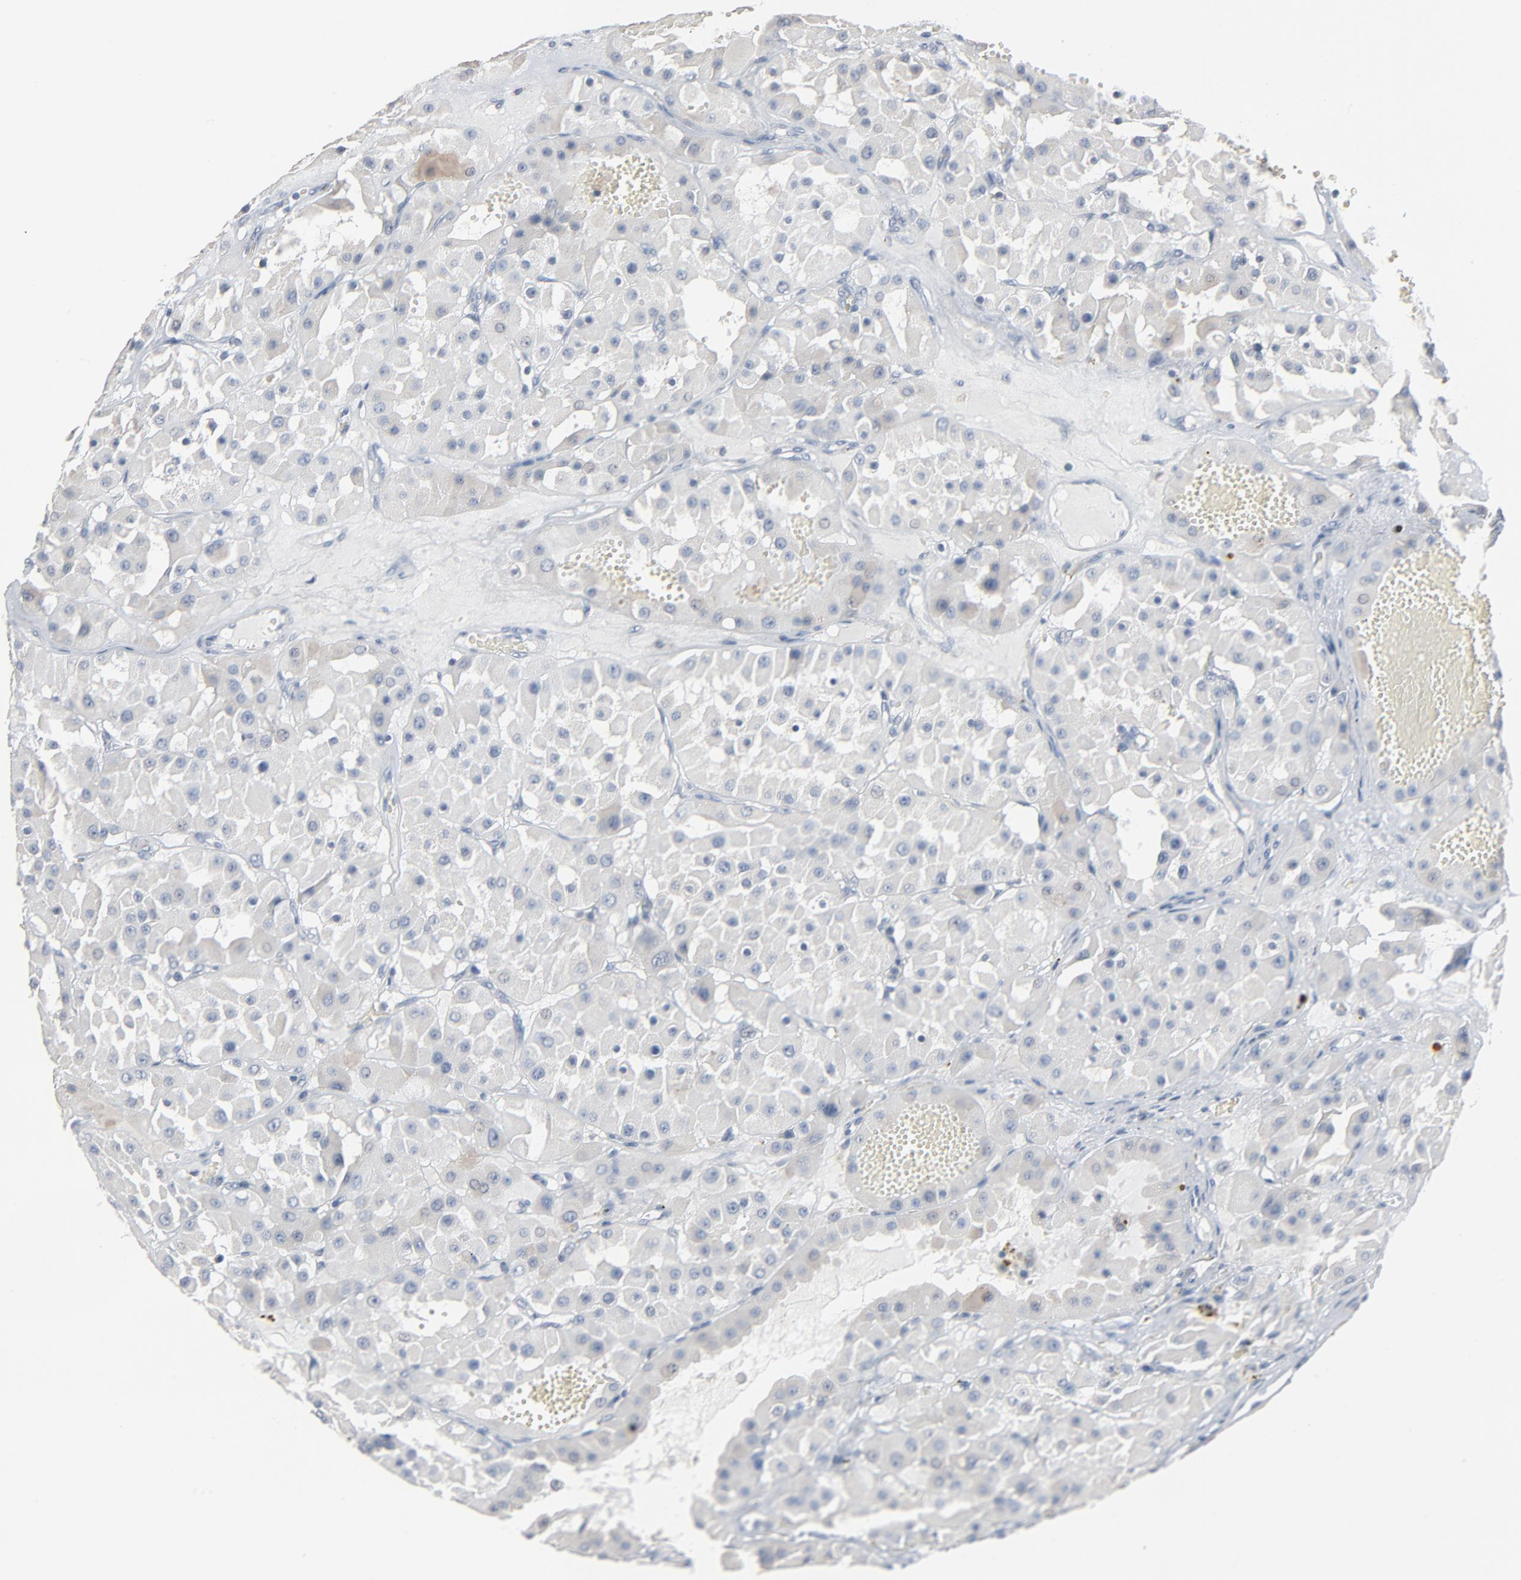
{"staining": {"intensity": "moderate", "quantity": "<25%", "location": "cytoplasmic/membranous"}, "tissue": "renal cancer", "cell_type": "Tumor cells", "image_type": "cancer", "snomed": [{"axis": "morphology", "description": "Adenocarcinoma, uncertain malignant potential"}, {"axis": "topography", "description": "Kidney"}], "caption": "Adenocarcinoma,  uncertain malignant potential (renal) tissue exhibits moderate cytoplasmic/membranous positivity in about <25% of tumor cells, visualized by immunohistochemistry.", "gene": "SAGE1", "patient": {"sex": "male", "age": 63}}